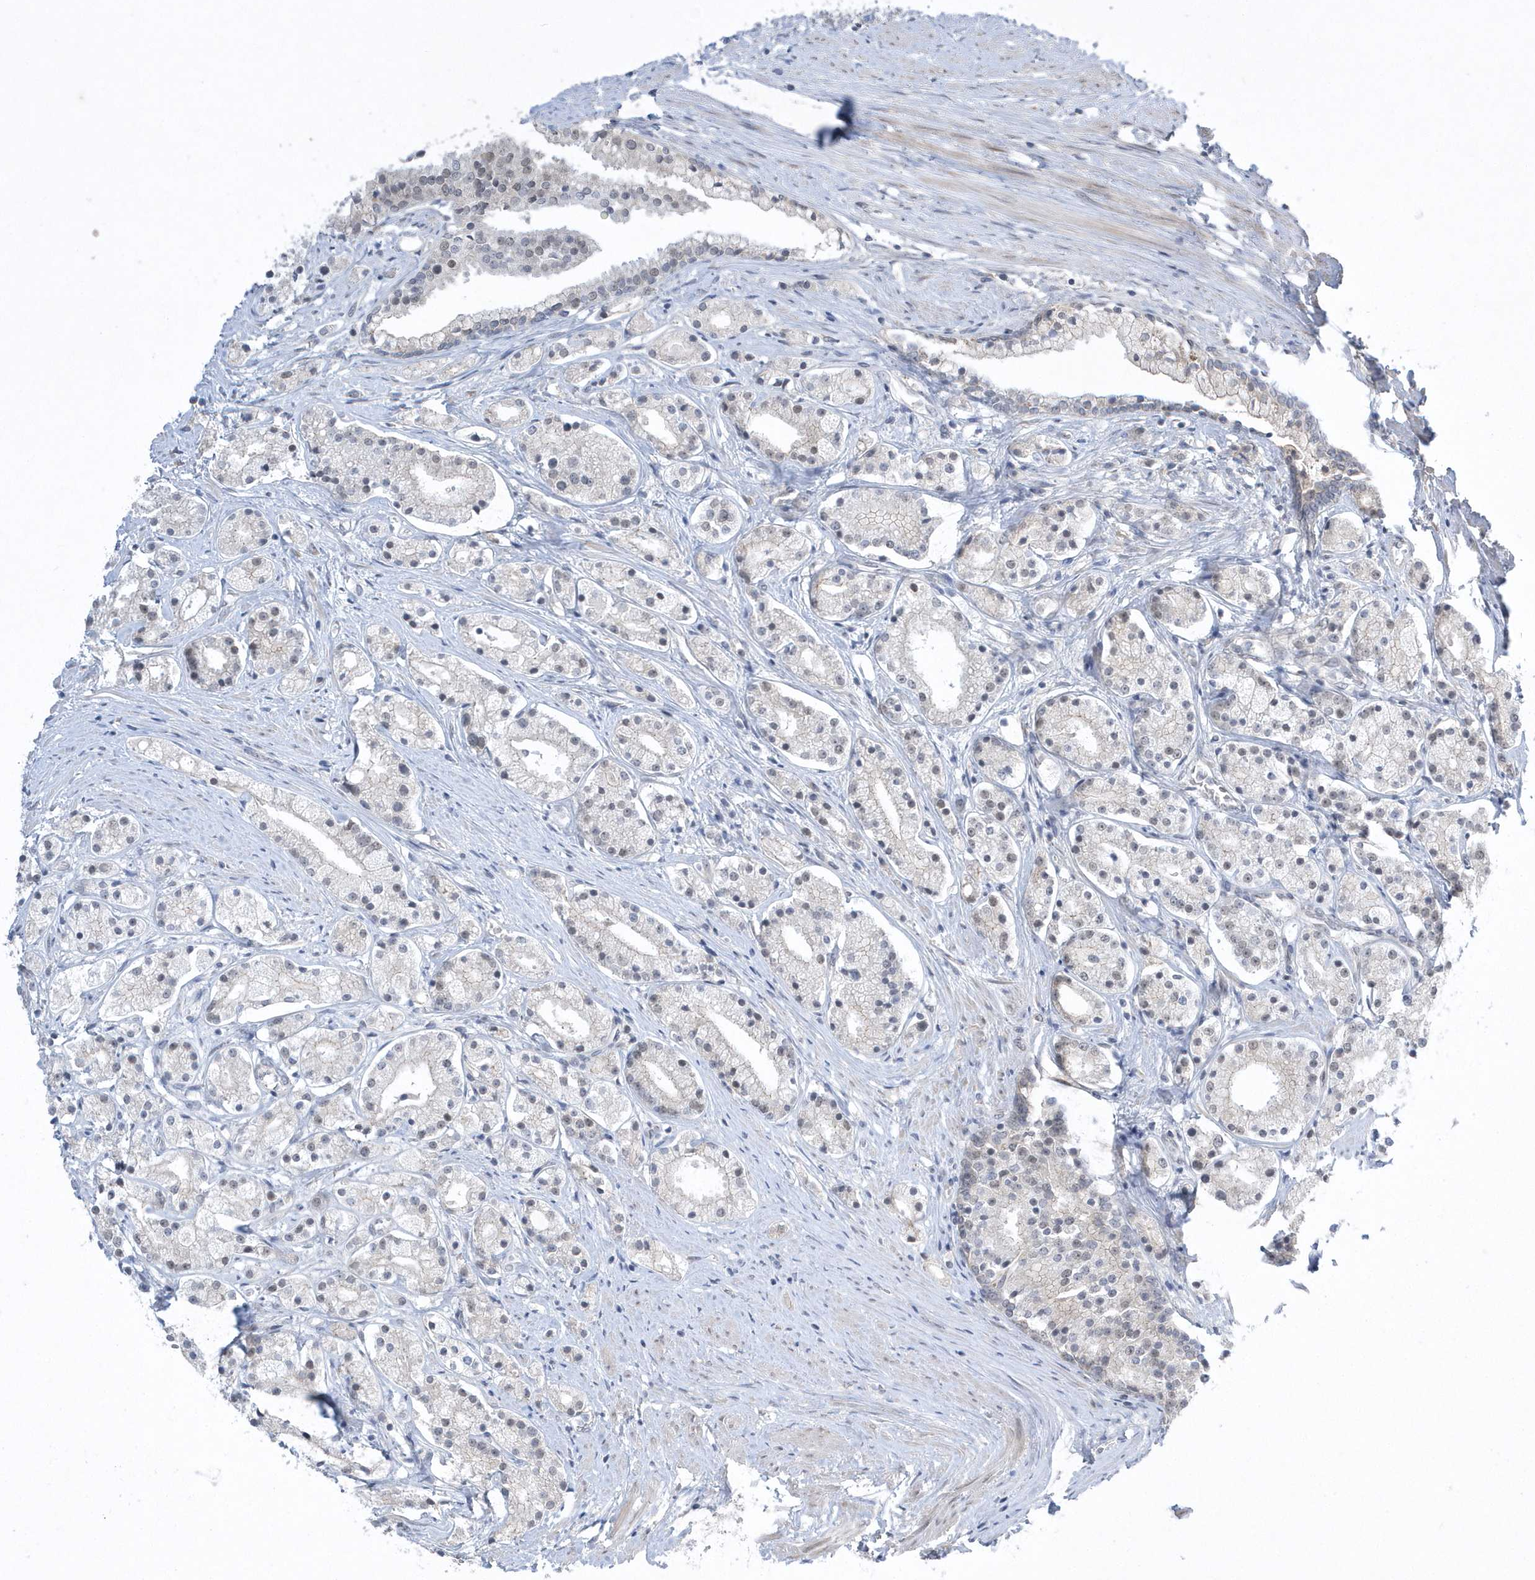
{"staining": {"intensity": "negative", "quantity": "none", "location": "none"}, "tissue": "prostate cancer", "cell_type": "Tumor cells", "image_type": "cancer", "snomed": [{"axis": "morphology", "description": "Adenocarcinoma, High grade"}, {"axis": "topography", "description": "Prostate"}], "caption": "A histopathology image of prostate cancer stained for a protein exhibits no brown staining in tumor cells.", "gene": "ZC3H12D", "patient": {"sex": "male", "age": 69}}